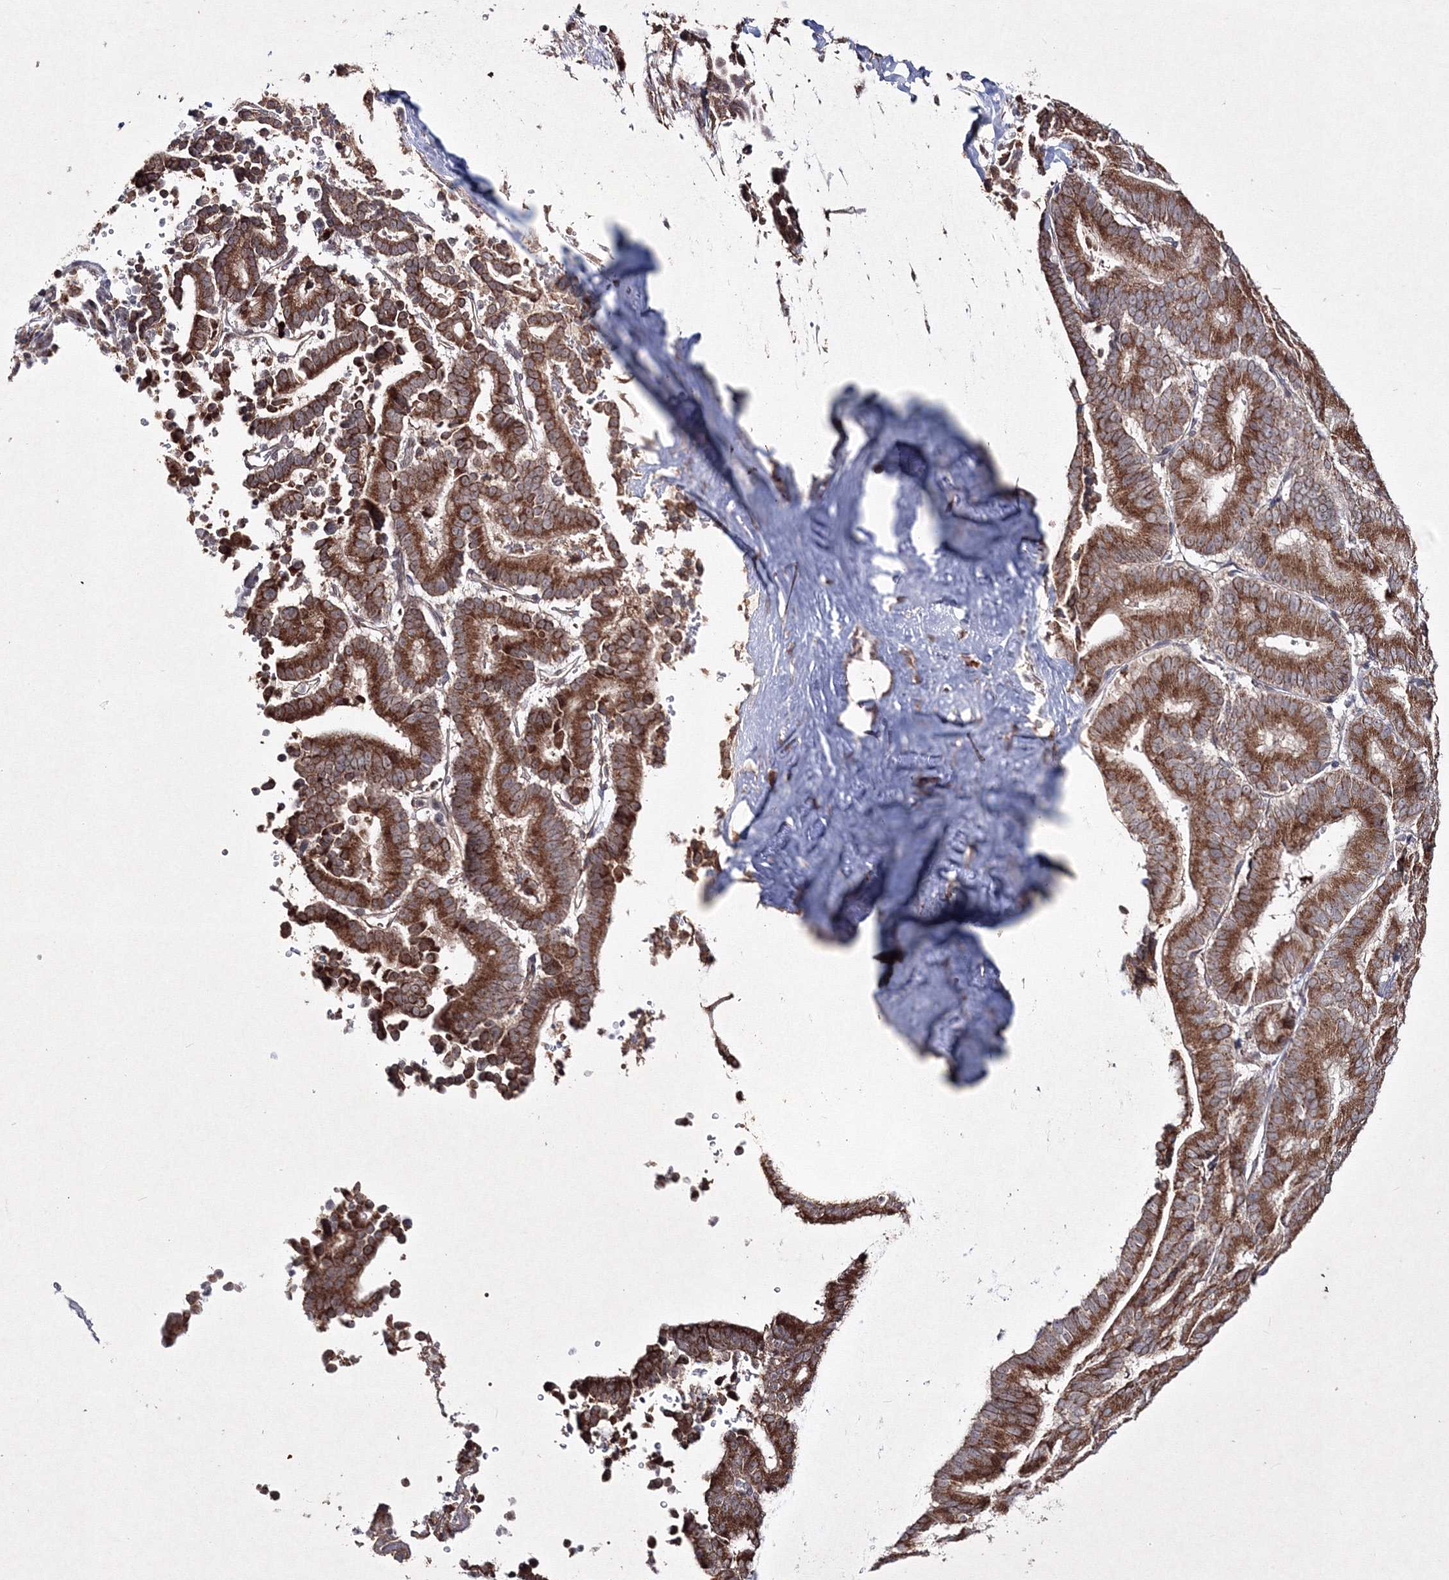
{"staining": {"intensity": "strong", "quantity": ">75%", "location": "cytoplasmic/membranous"}, "tissue": "liver cancer", "cell_type": "Tumor cells", "image_type": "cancer", "snomed": [{"axis": "morphology", "description": "Cholangiocarcinoma"}, {"axis": "topography", "description": "Liver"}], "caption": "Approximately >75% of tumor cells in liver cancer display strong cytoplasmic/membranous protein staining as visualized by brown immunohistochemical staining.", "gene": "PEX13", "patient": {"sex": "female", "age": 75}}